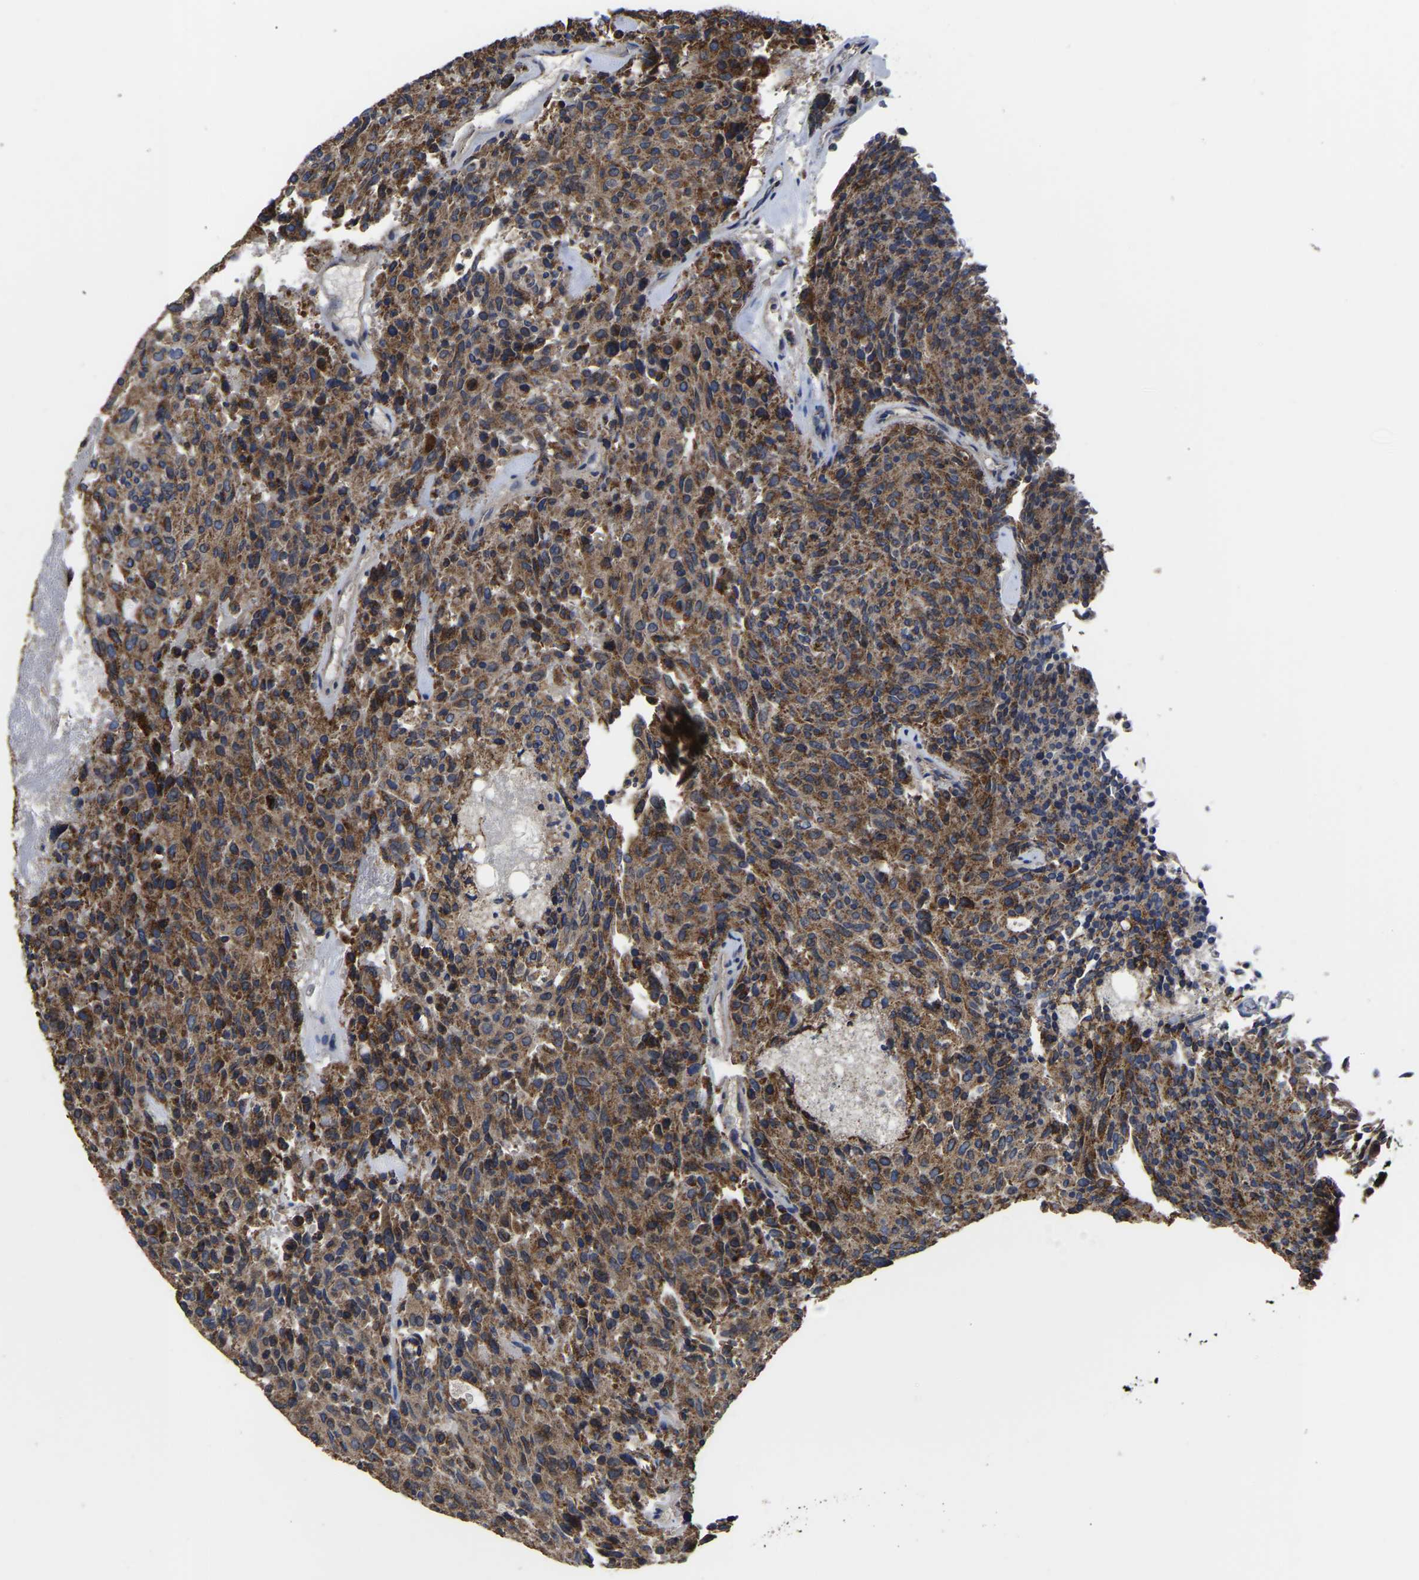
{"staining": {"intensity": "strong", "quantity": ">75%", "location": "cytoplasmic/membranous"}, "tissue": "carcinoid", "cell_type": "Tumor cells", "image_type": "cancer", "snomed": [{"axis": "morphology", "description": "Carcinoid, malignant, NOS"}, {"axis": "topography", "description": "Pancreas"}], "caption": "DAB (3,3'-diaminobenzidine) immunohistochemical staining of carcinoid (malignant) exhibits strong cytoplasmic/membranous protein staining in about >75% of tumor cells. (IHC, brightfield microscopy, high magnification).", "gene": "ETFA", "patient": {"sex": "female", "age": 54}}